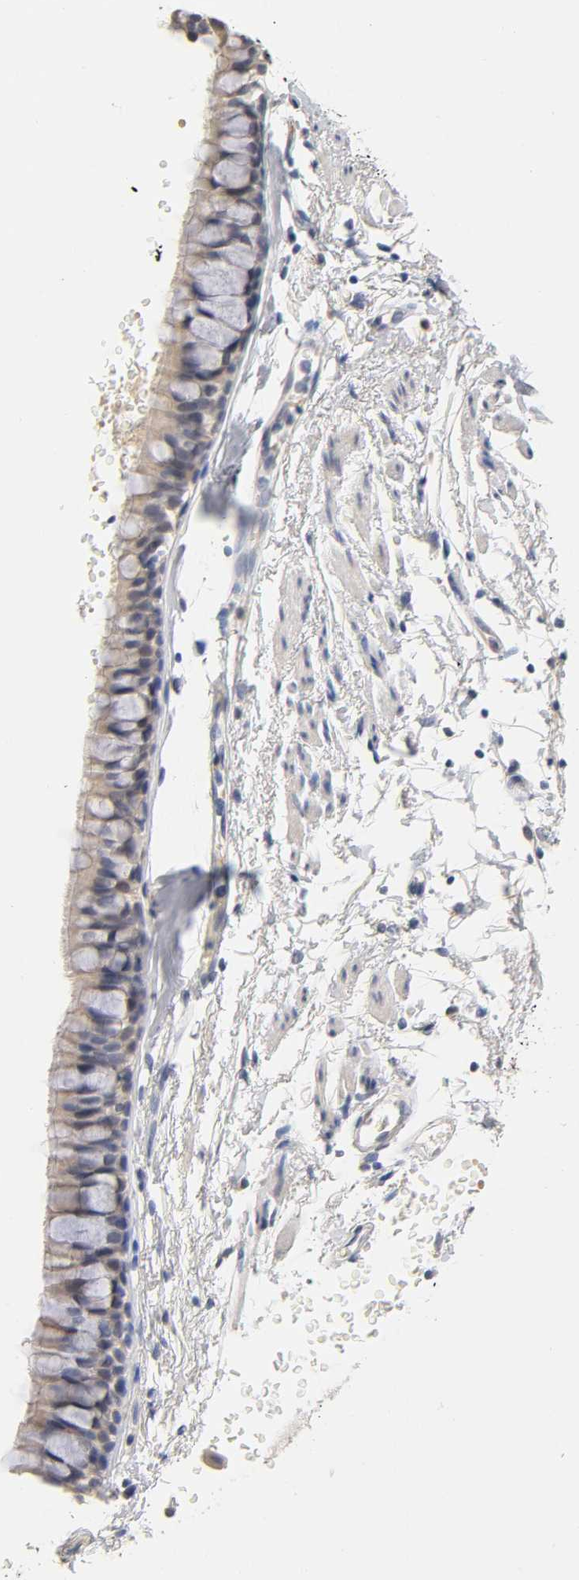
{"staining": {"intensity": "weak", "quantity": ">75%", "location": "cytoplasmic/membranous"}, "tissue": "bronchus", "cell_type": "Respiratory epithelial cells", "image_type": "normal", "snomed": [{"axis": "morphology", "description": "Normal tissue, NOS"}, {"axis": "topography", "description": "Bronchus"}], "caption": "IHC micrograph of benign bronchus: human bronchus stained using immunohistochemistry reveals low levels of weak protein expression localized specifically in the cytoplasmic/membranous of respiratory epithelial cells, appearing as a cytoplasmic/membranous brown color.", "gene": "OVOL1", "patient": {"sex": "female", "age": 73}}